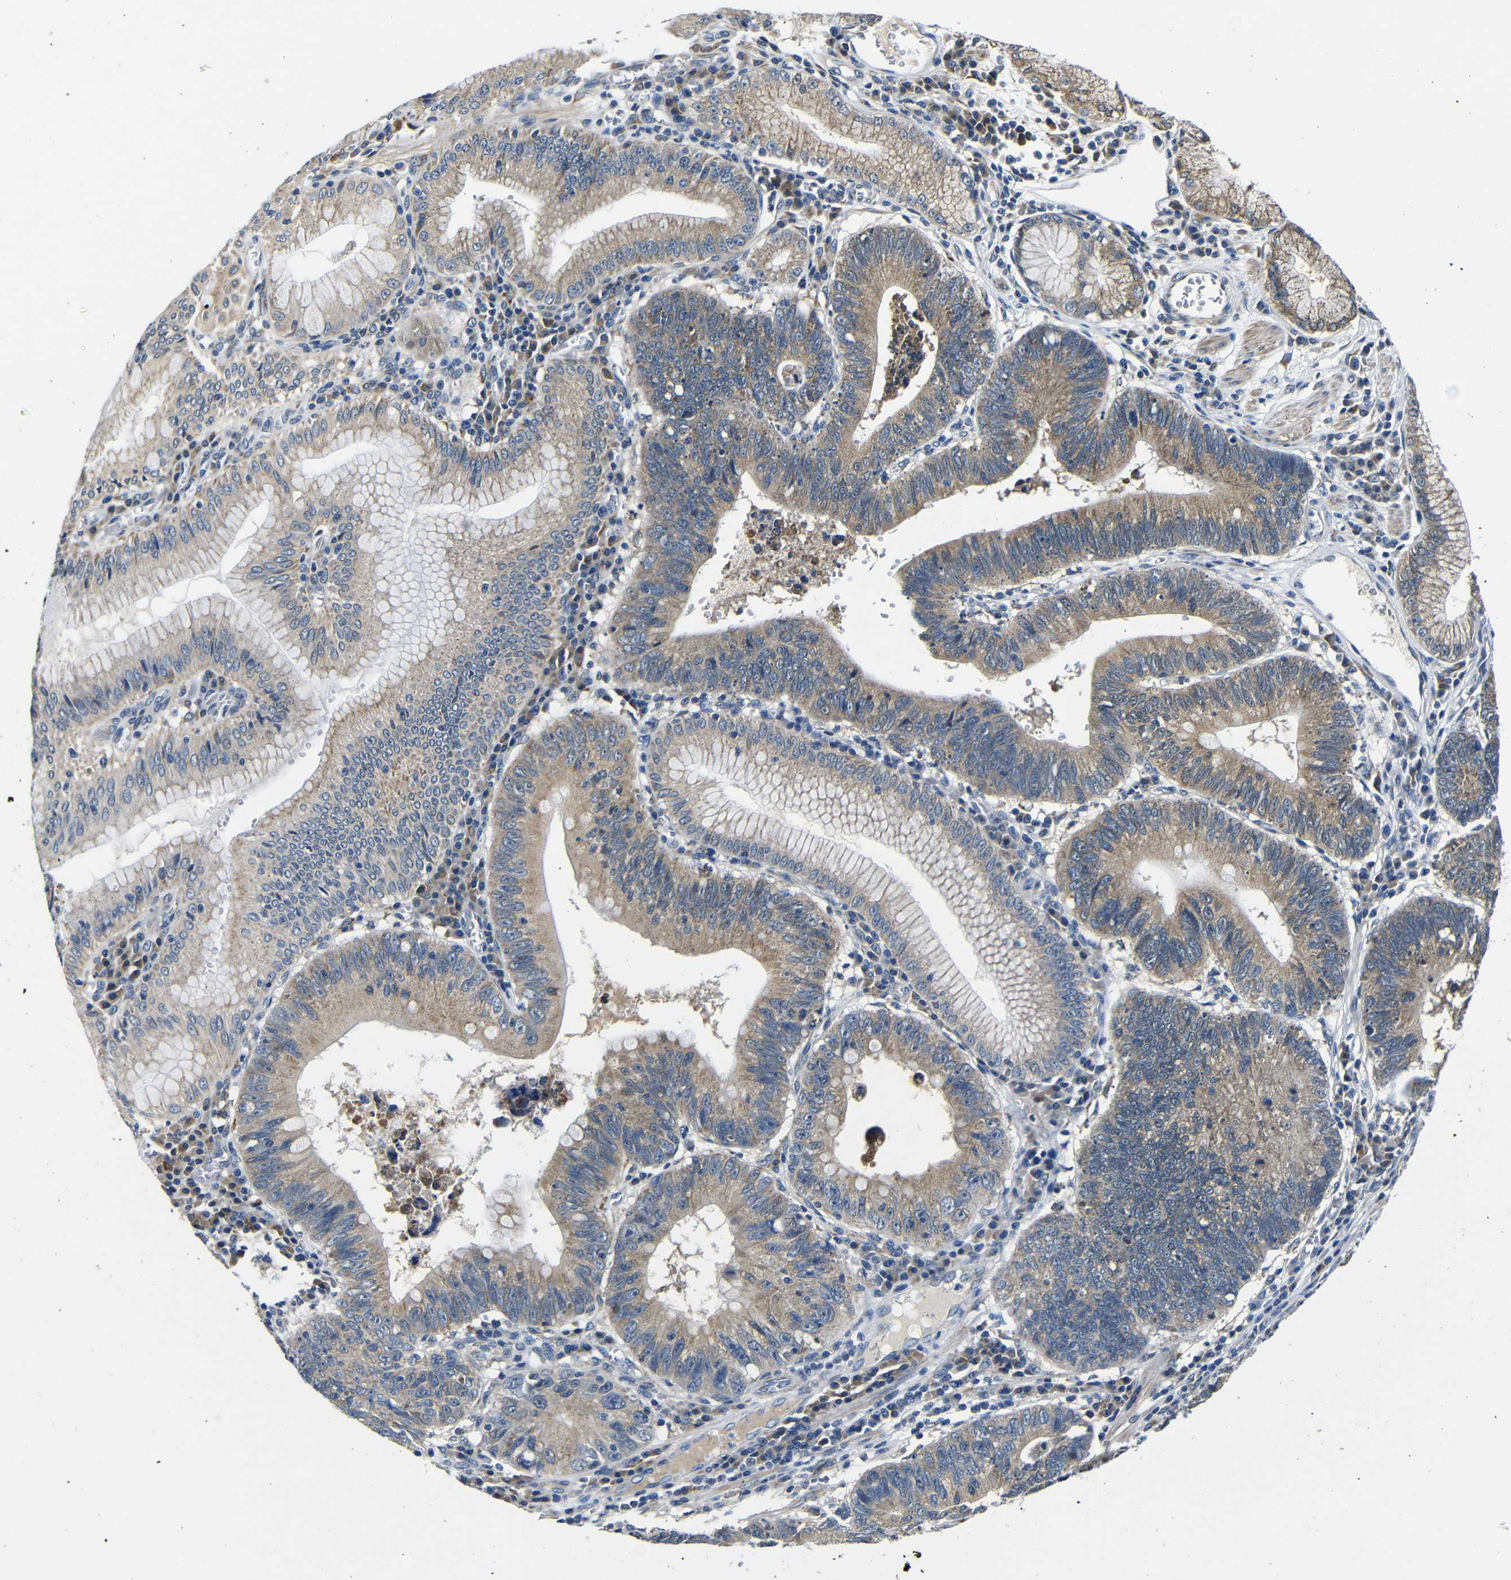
{"staining": {"intensity": "moderate", "quantity": ">75%", "location": "cytoplasmic/membranous"}, "tissue": "stomach cancer", "cell_type": "Tumor cells", "image_type": "cancer", "snomed": [{"axis": "morphology", "description": "Adenocarcinoma, NOS"}, {"axis": "topography", "description": "Stomach"}], "caption": "Protein expression analysis of human stomach cancer (adenocarcinoma) reveals moderate cytoplasmic/membranous expression in about >75% of tumor cells. The staining was performed using DAB to visualize the protein expression in brown, while the nuclei were stained in blue with hematoxylin (Magnification: 20x).", "gene": "FKBP14", "patient": {"sex": "male", "age": 59}}